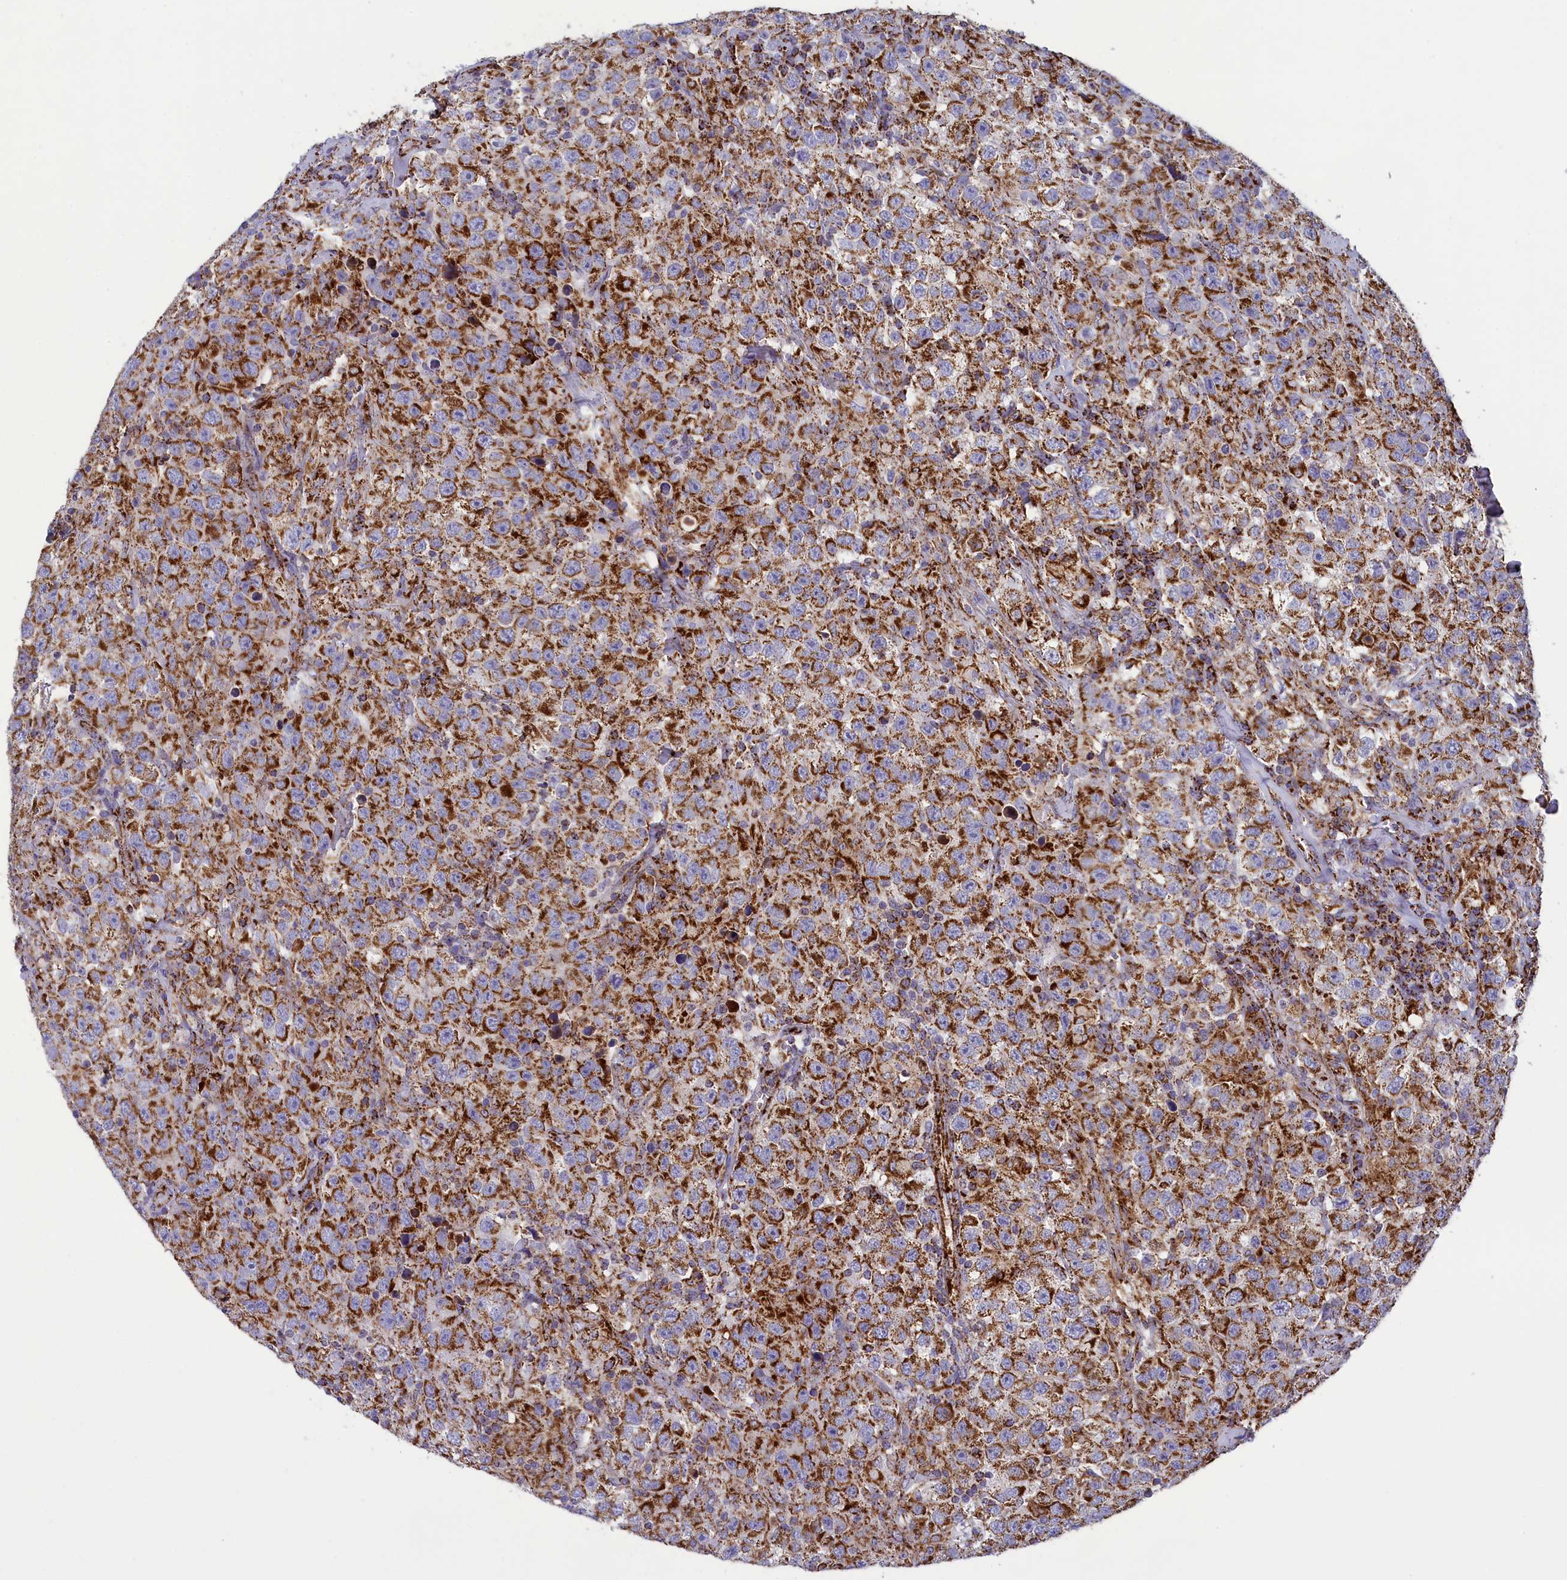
{"staining": {"intensity": "strong", "quantity": ">75%", "location": "cytoplasmic/membranous"}, "tissue": "testis cancer", "cell_type": "Tumor cells", "image_type": "cancer", "snomed": [{"axis": "morphology", "description": "Seminoma, NOS"}, {"axis": "topography", "description": "Testis"}], "caption": "Testis cancer stained with a protein marker shows strong staining in tumor cells.", "gene": "ISOC2", "patient": {"sex": "male", "age": 41}}